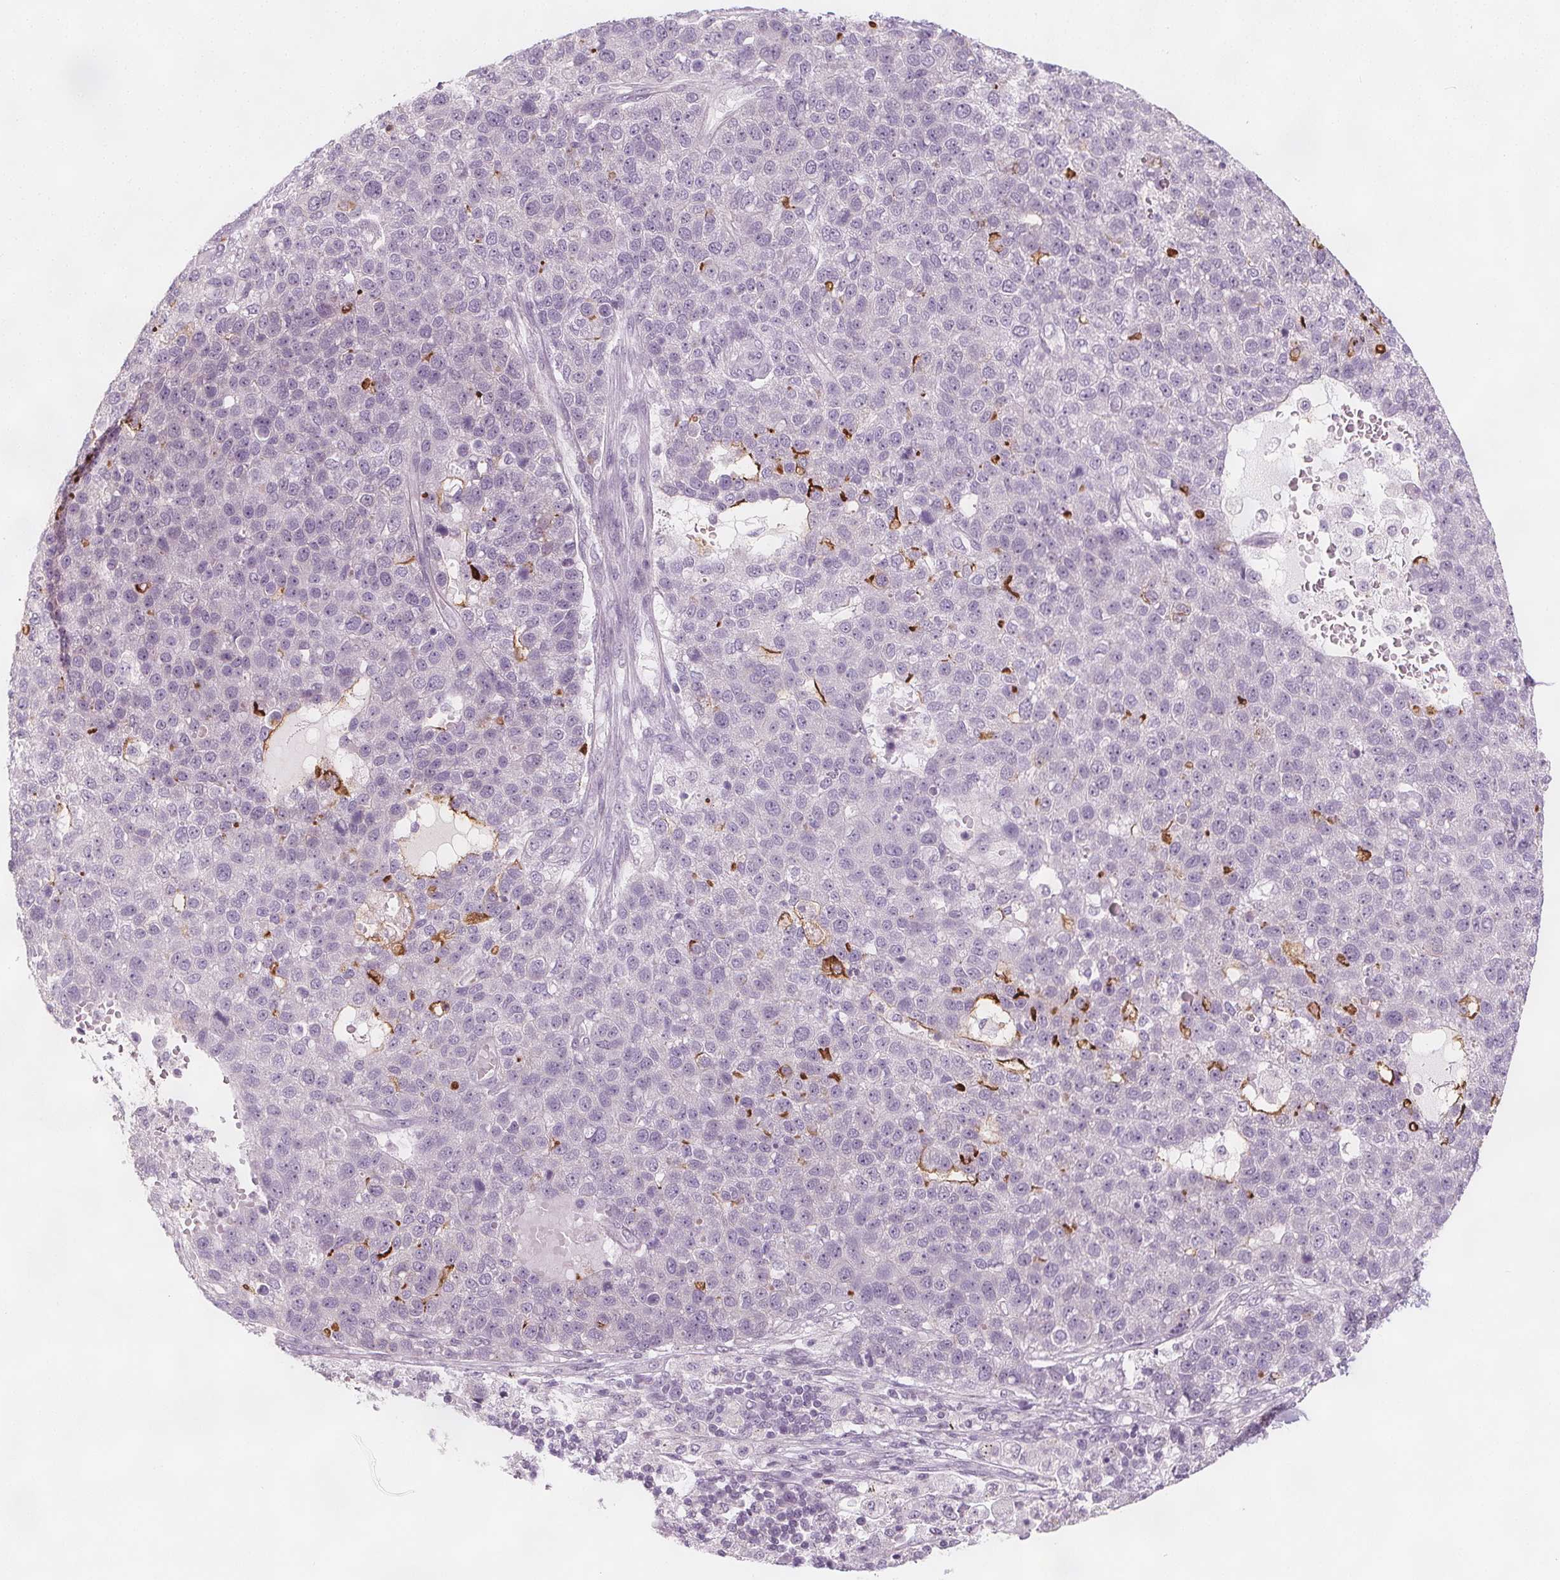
{"staining": {"intensity": "negative", "quantity": "none", "location": "none"}, "tissue": "pancreatic cancer", "cell_type": "Tumor cells", "image_type": "cancer", "snomed": [{"axis": "morphology", "description": "Adenocarcinoma, NOS"}, {"axis": "topography", "description": "Pancreas"}], "caption": "Tumor cells are negative for brown protein staining in pancreatic cancer (adenocarcinoma). (DAB (3,3'-diaminobenzidine) IHC visualized using brightfield microscopy, high magnification).", "gene": "C1orf167", "patient": {"sex": "female", "age": 61}}